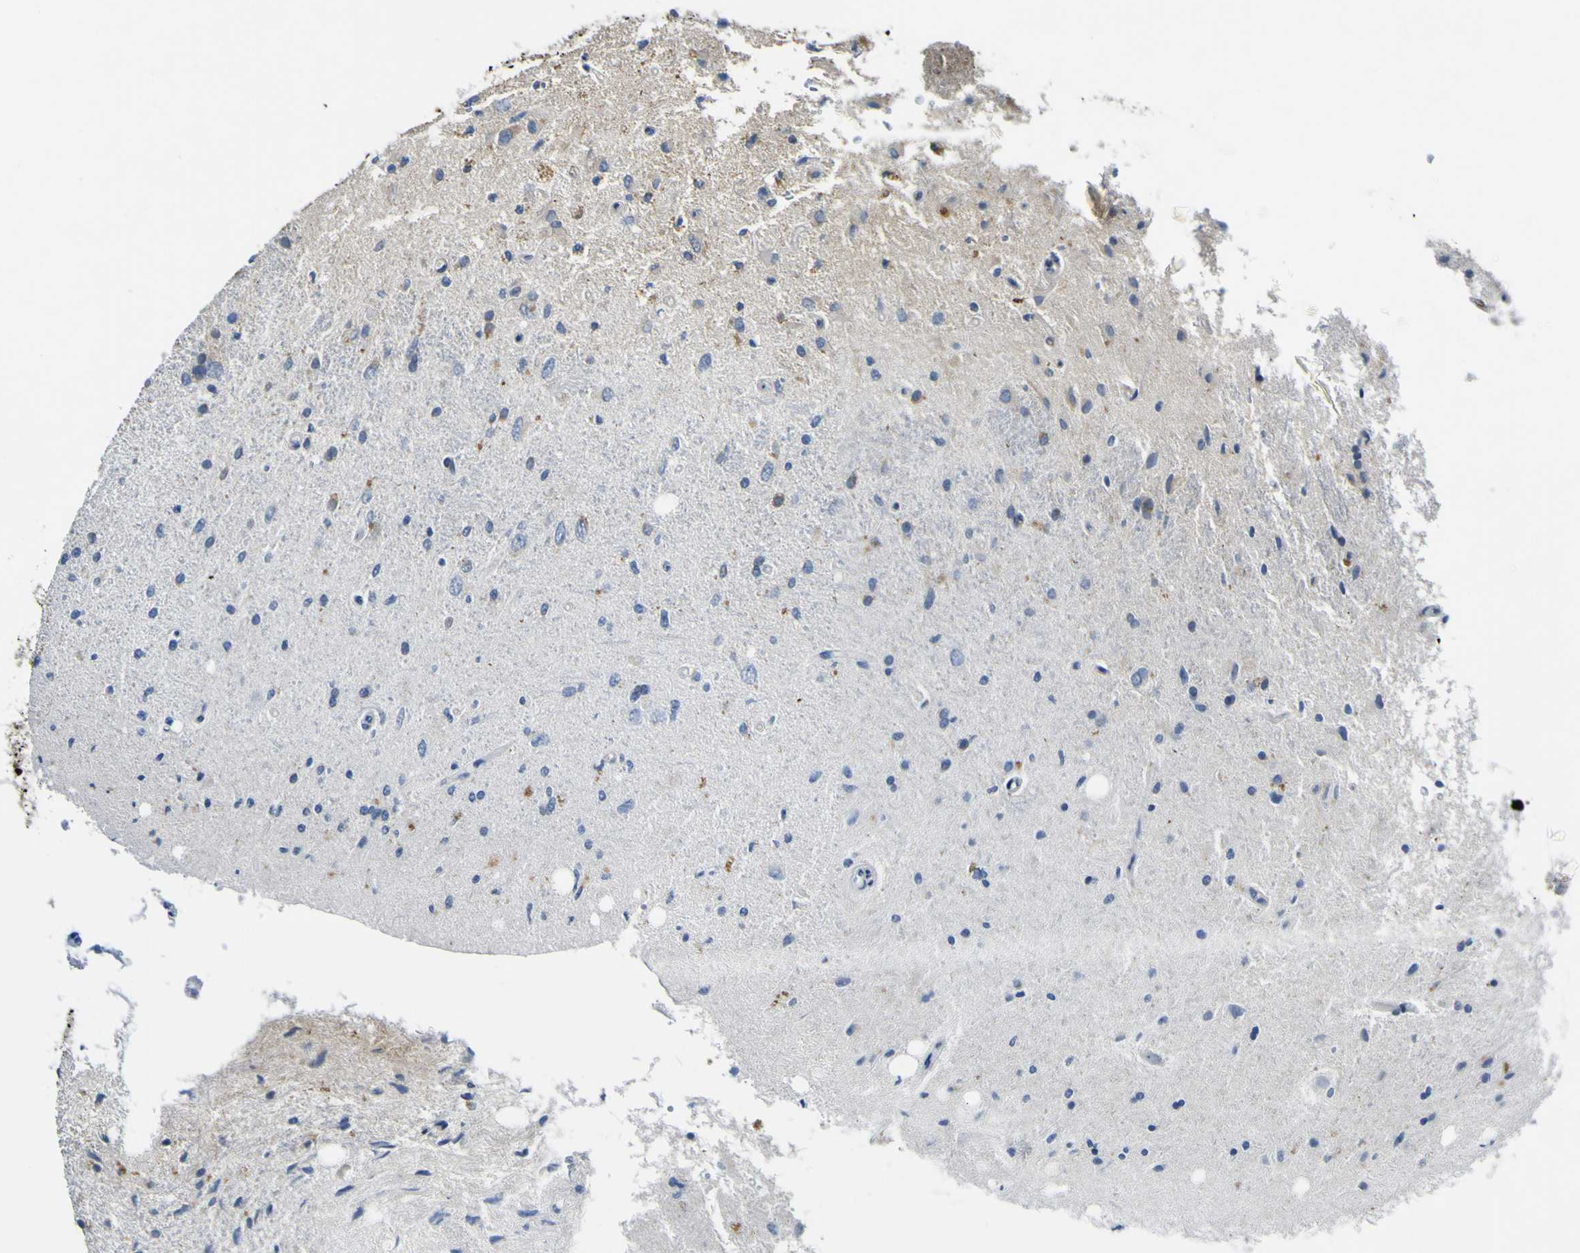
{"staining": {"intensity": "moderate", "quantity": "<25%", "location": "cytoplasmic/membranous"}, "tissue": "glioma", "cell_type": "Tumor cells", "image_type": "cancer", "snomed": [{"axis": "morphology", "description": "Glioma, malignant, Low grade"}, {"axis": "topography", "description": "Brain"}], "caption": "Glioma was stained to show a protein in brown. There is low levels of moderate cytoplasmic/membranous staining in approximately <25% of tumor cells.", "gene": "EML2", "patient": {"sex": "male", "age": 77}}